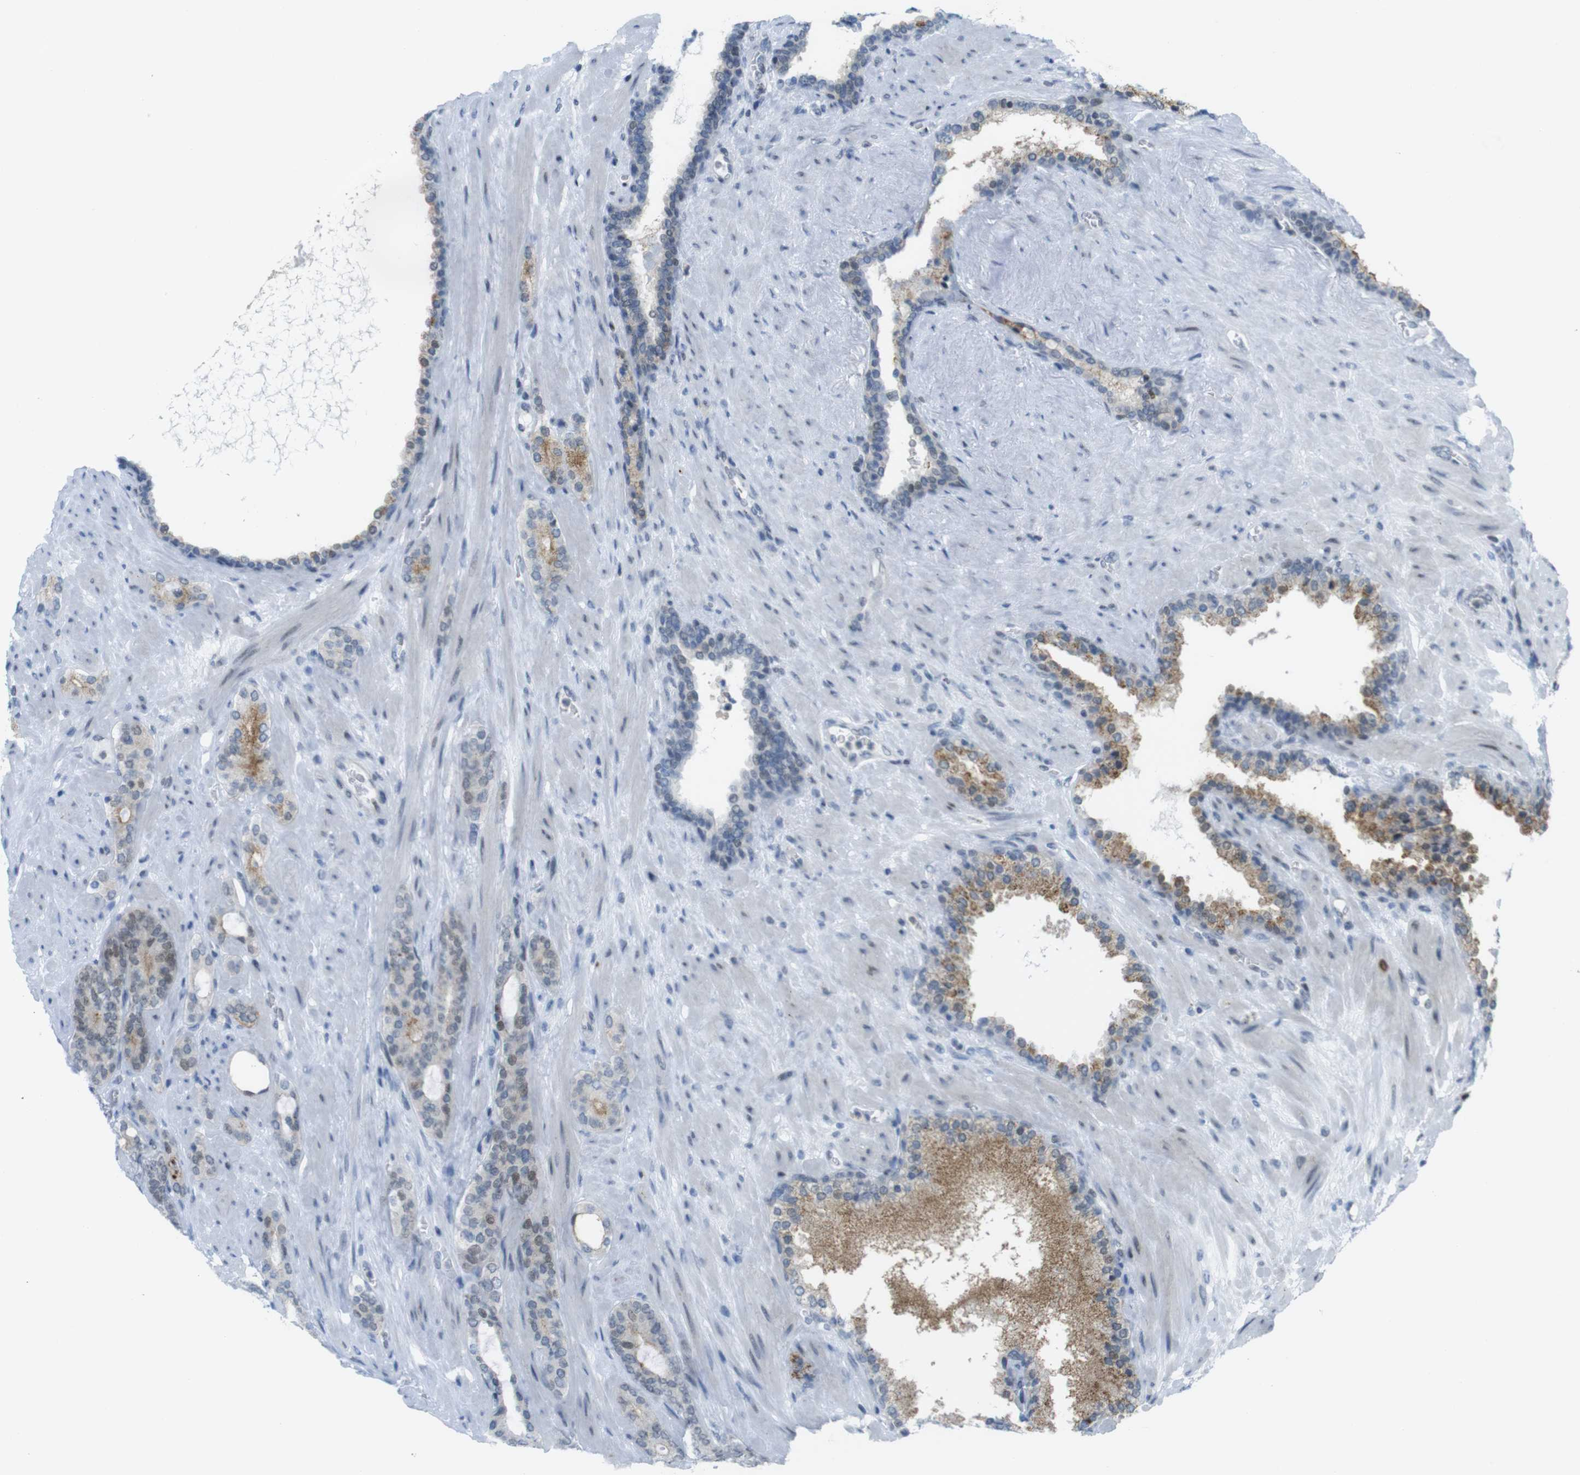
{"staining": {"intensity": "moderate", "quantity": "25%-75%", "location": "cytoplasmic/membranous"}, "tissue": "prostate cancer", "cell_type": "Tumor cells", "image_type": "cancer", "snomed": [{"axis": "morphology", "description": "Adenocarcinoma, Low grade"}, {"axis": "topography", "description": "Prostate"}], "caption": "Protein expression analysis of low-grade adenocarcinoma (prostate) displays moderate cytoplasmic/membranous staining in approximately 25%-75% of tumor cells. (Stains: DAB (3,3'-diaminobenzidine) in brown, nuclei in blue, Microscopy: brightfield microscopy at high magnification).", "gene": "UBB", "patient": {"sex": "male", "age": 63}}